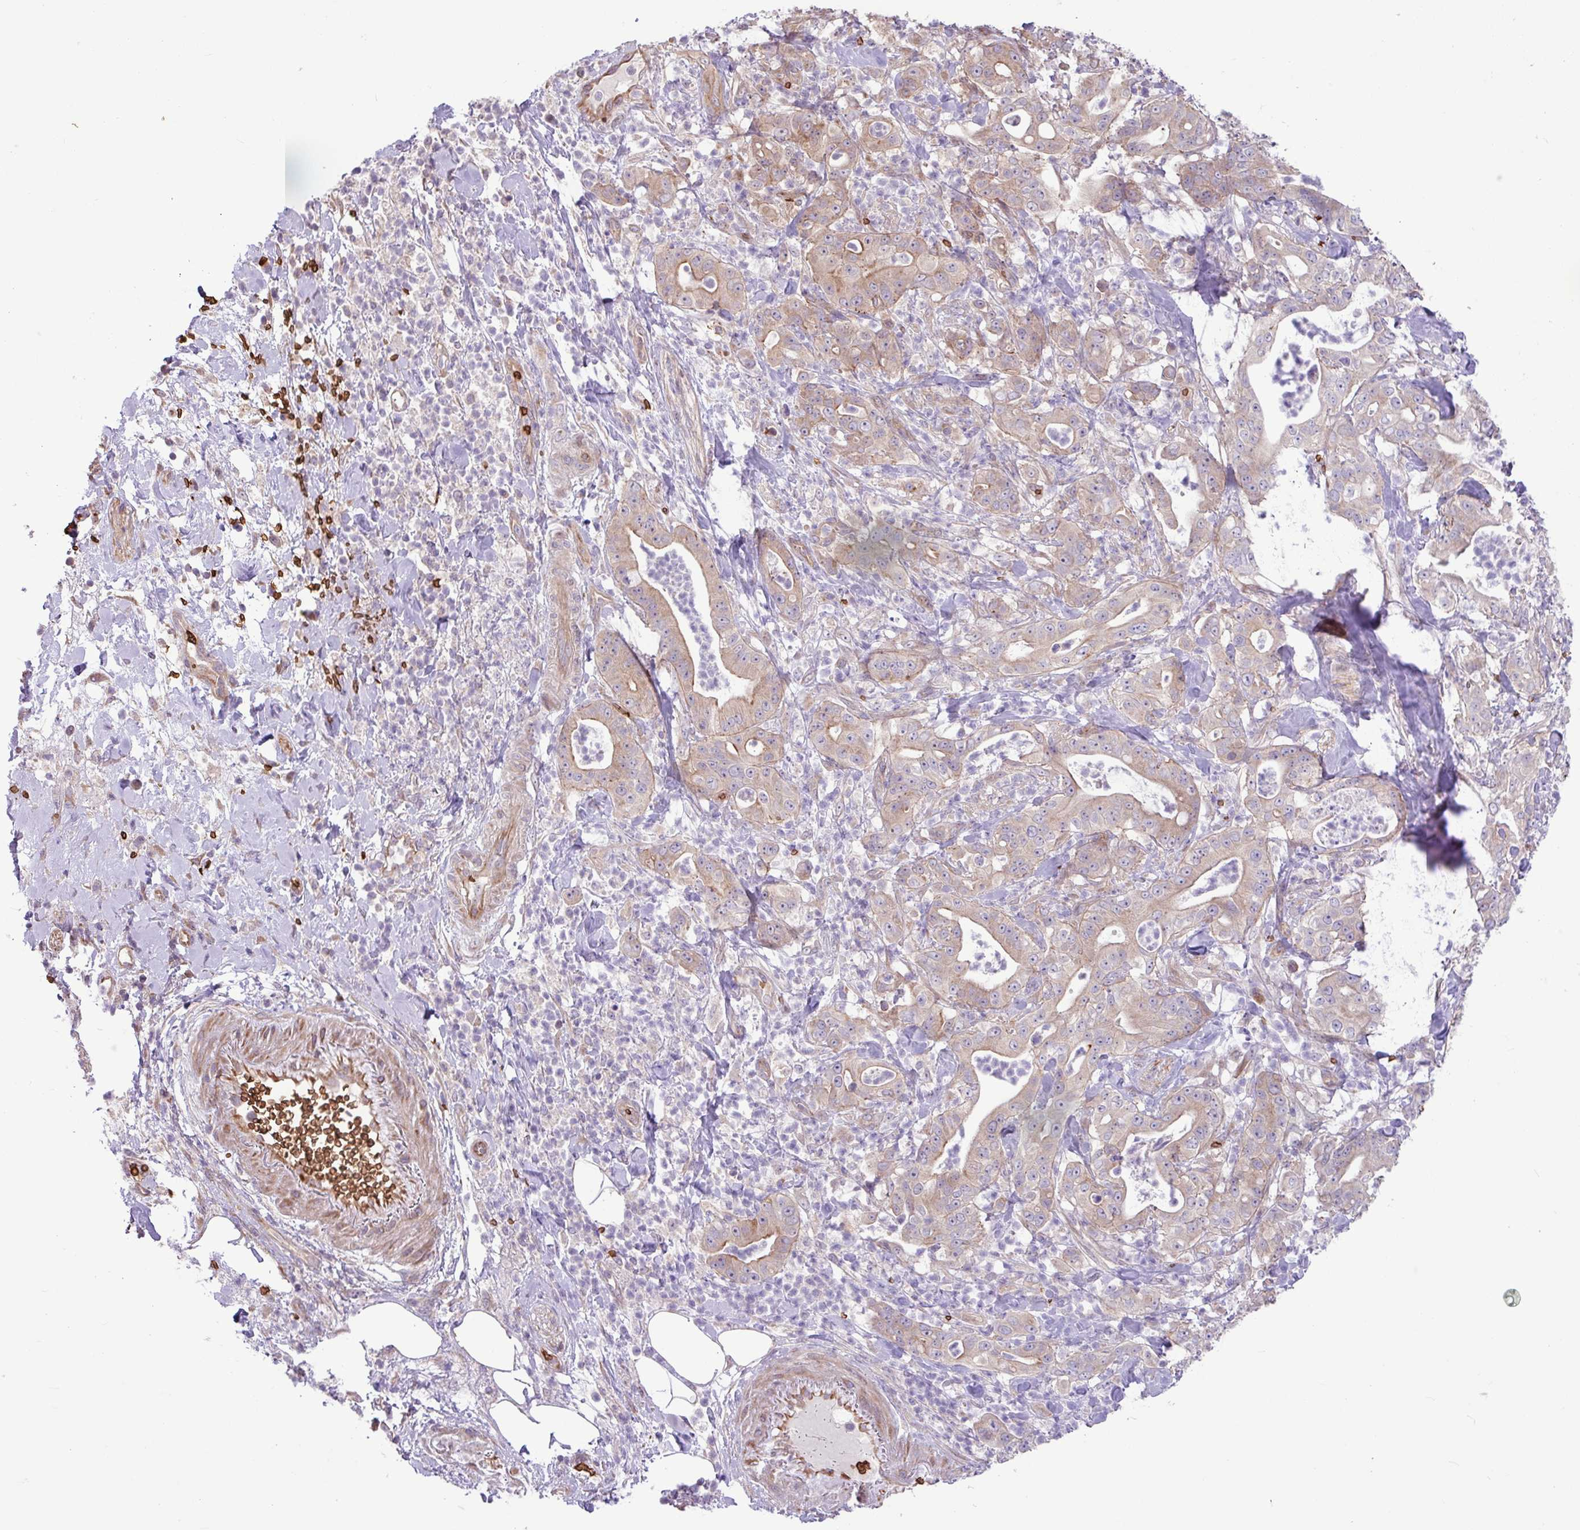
{"staining": {"intensity": "weak", "quantity": "25%-75%", "location": "cytoplasmic/membranous"}, "tissue": "pancreatic cancer", "cell_type": "Tumor cells", "image_type": "cancer", "snomed": [{"axis": "morphology", "description": "Adenocarcinoma, NOS"}, {"axis": "topography", "description": "Pancreas"}], "caption": "This histopathology image displays pancreatic cancer stained with immunohistochemistry (IHC) to label a protein in brown. The cytoplasmic/membranous of tumor cells show weak positivity for the protein. Nuclei are counter-stained blue.", "gene": "RAD21L1", "patient": {"sex": "male", "age": 71}}